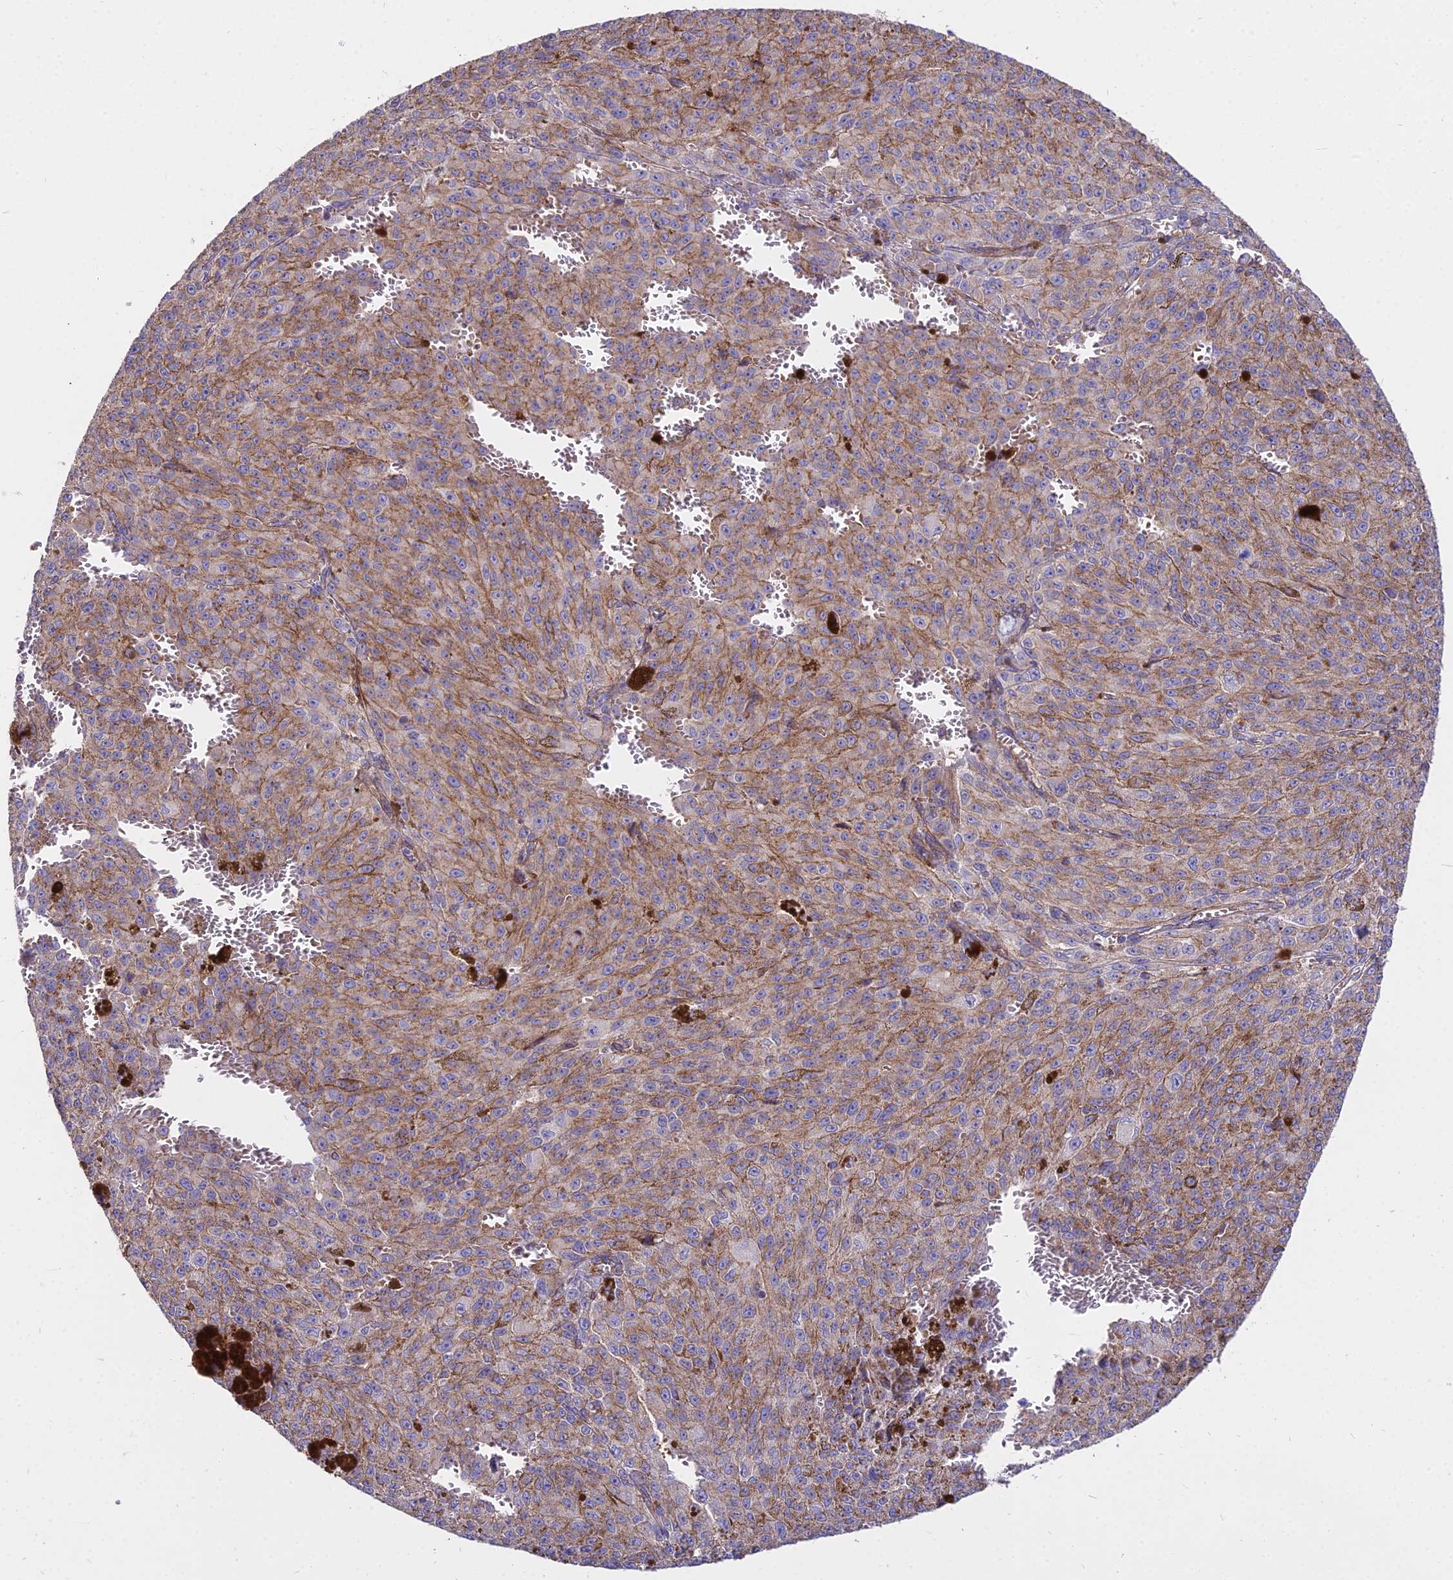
{"staining": {"intensity": "moderate", "quantity": ">75%", "location": "cytoplasmic/membranous"}, "tissue": "melanoma", "cell_type": "Tumor cells", "image_type": "cancer", "snomed": [{"axis": "morphology", "description": "Malignant melanoma, NOS"}, {"axis": "topography", "description": "Skin"}], "caption": "Immunohistochemical staining of malignant melanoma reveals moderate cytoplasmic/membranous protein positivity in approximately >75% of tumor cells. (Stains: DAB (3,3'-diaminobenzidine) in brown, nuclei in blue, Microscopy: brightfield microscopy at high magnification).", "gene": "FRMPD1", "patient": {"sex": "female", "age": 52}}